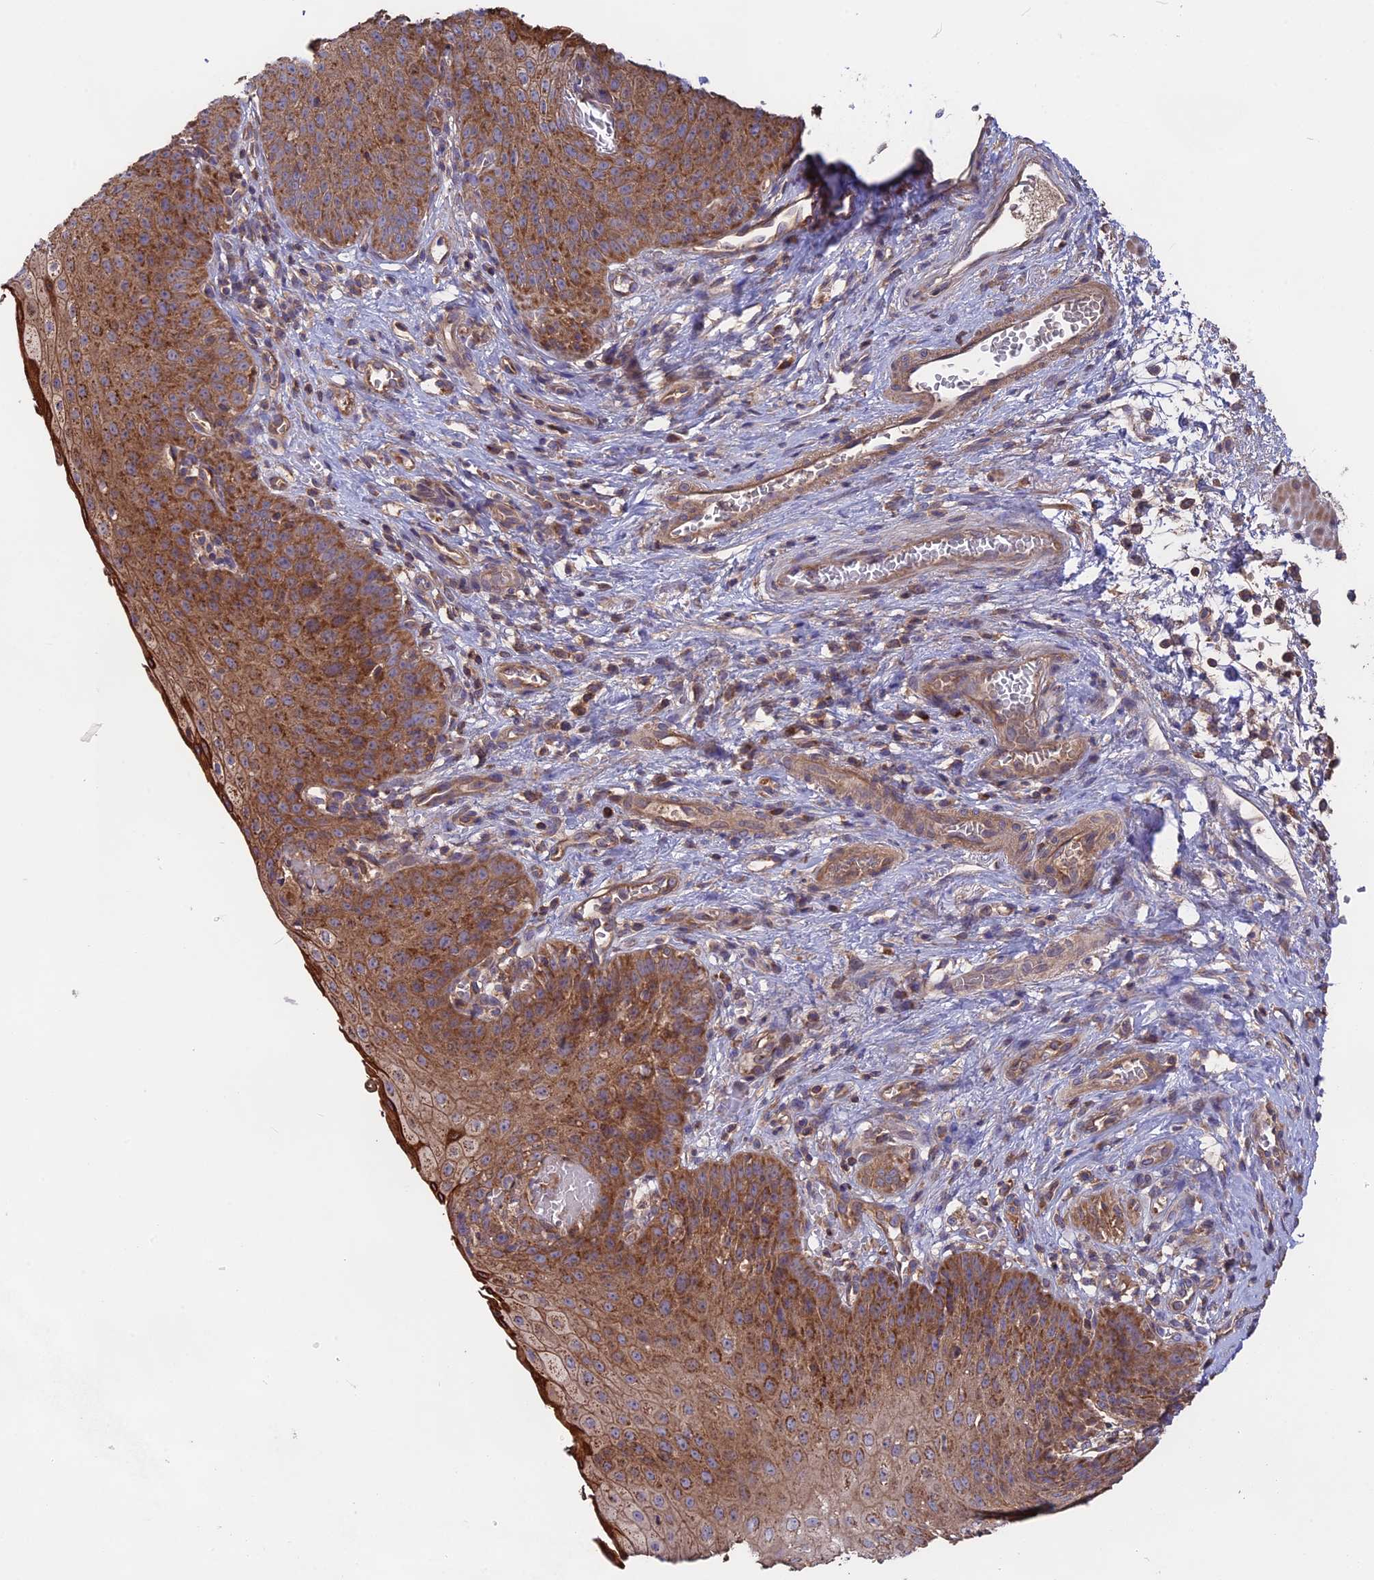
{"staining": {"intensity": "moderate", "quantity": ">75%", "location": "cytoplasmic/membranous"}, "tissue": "esophagus", "cell_type": "Squamous epithelial cells", "image_type": "normal", "snomed": [{"axis": "morphology", "description": "Normal tissue, NOS"}, {"axis": "topography", "description": "Esophagus"}], "caption": "Approximately >75% of squamous epithelial cells in normal esophagus demonstrate moderate cytoplasmic/membranous protein expression as visualized by brown immunohistochemical staining.", "gene": "NUDT8", "patient": {"sex": "male", "age": 71}}